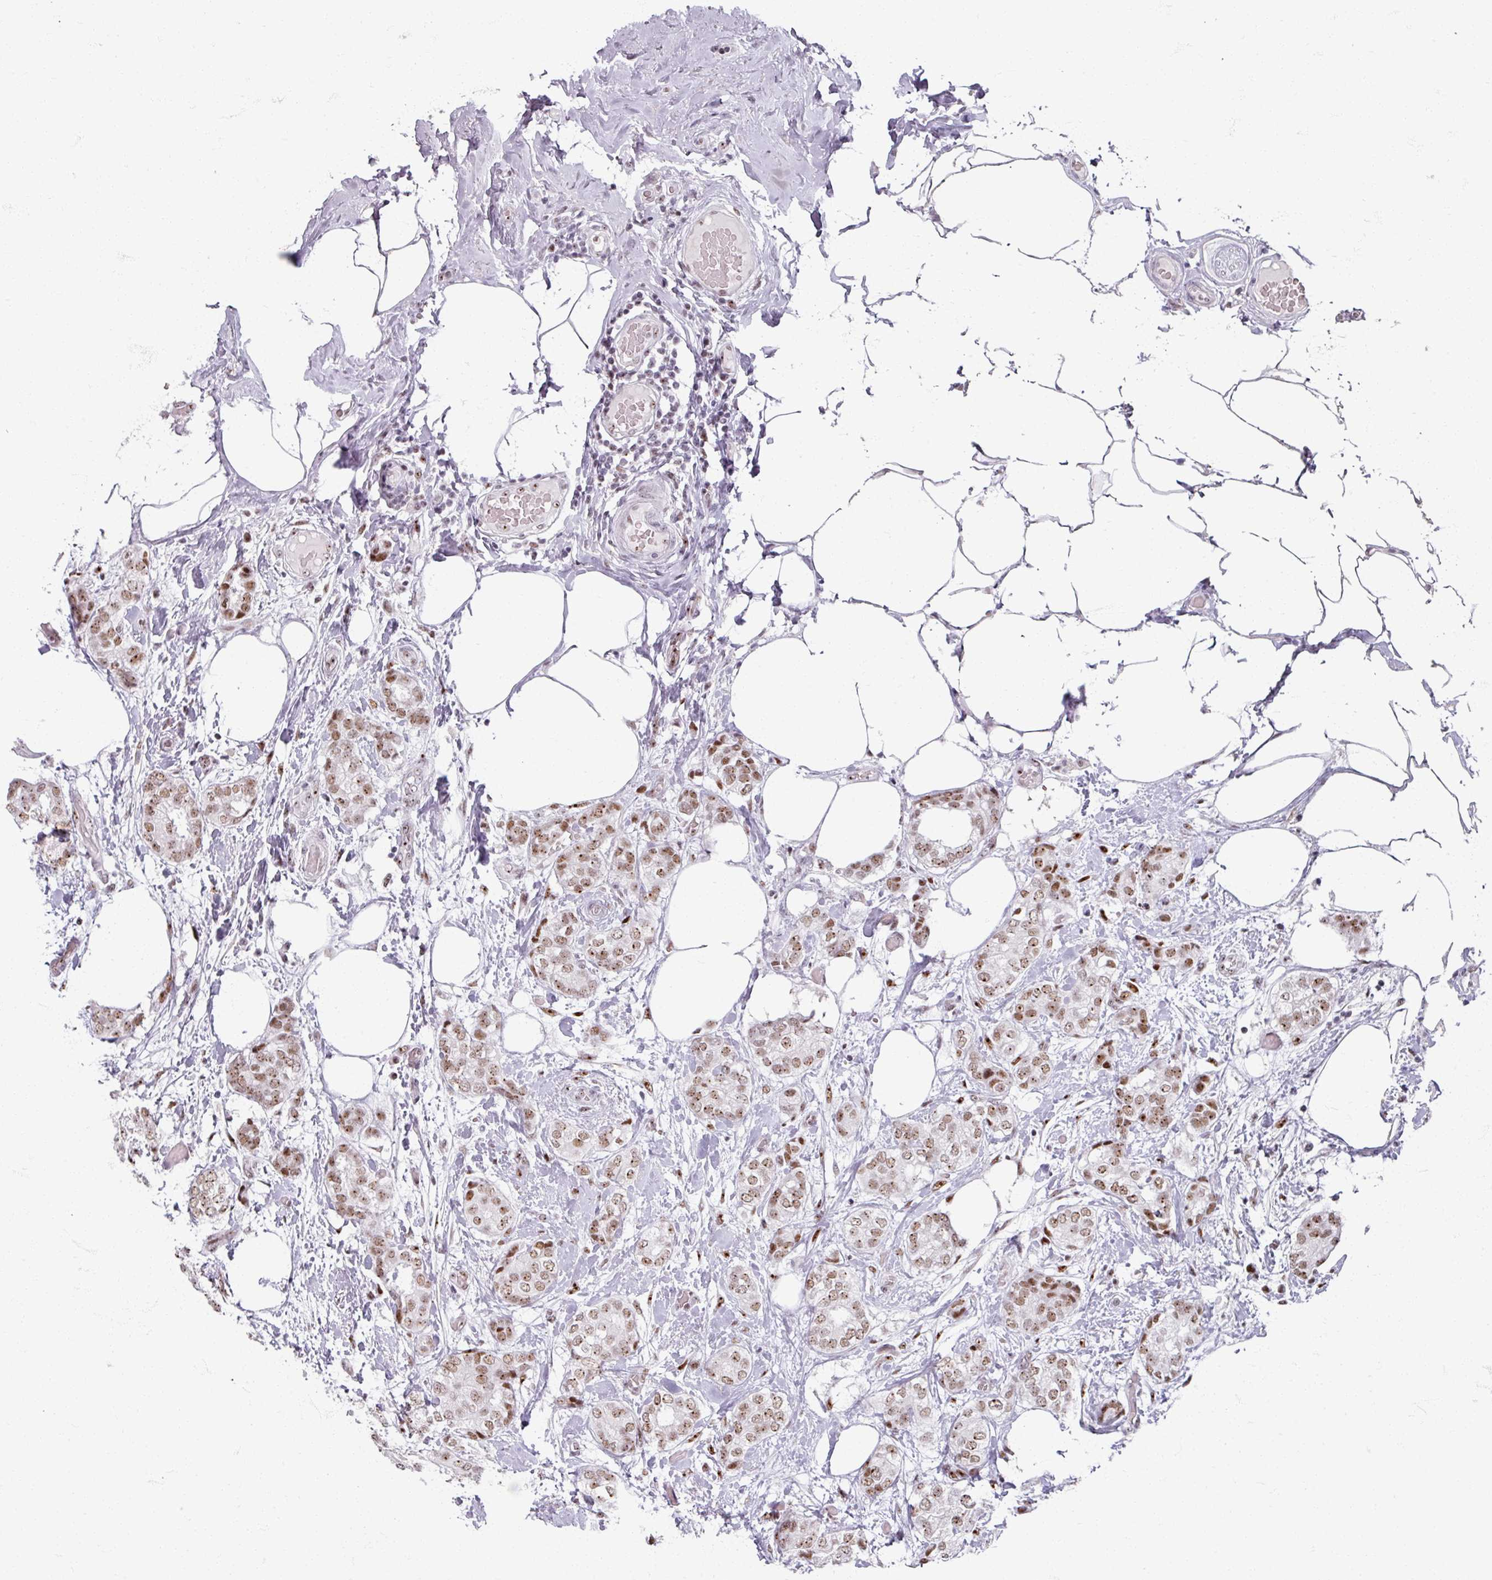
{"staining": {"intensity": "moderate", "quantity": ">75%", "location": "nuclear"}, "tissue": "breast cancer", "cell_type": "Tumor cells", "image_type": "cancer", "snomed": [{"axis": "morphology", "description": "Duct carcinoma"}, {"axis": "topography", "description": "Breast"}], "caption": "A medium amount of moderate nuclear expression is present in about >75% of tumor cells in breast cancer tissue.", "gene": "ADAR", "patient": {"sex": "female", "age": 73}}